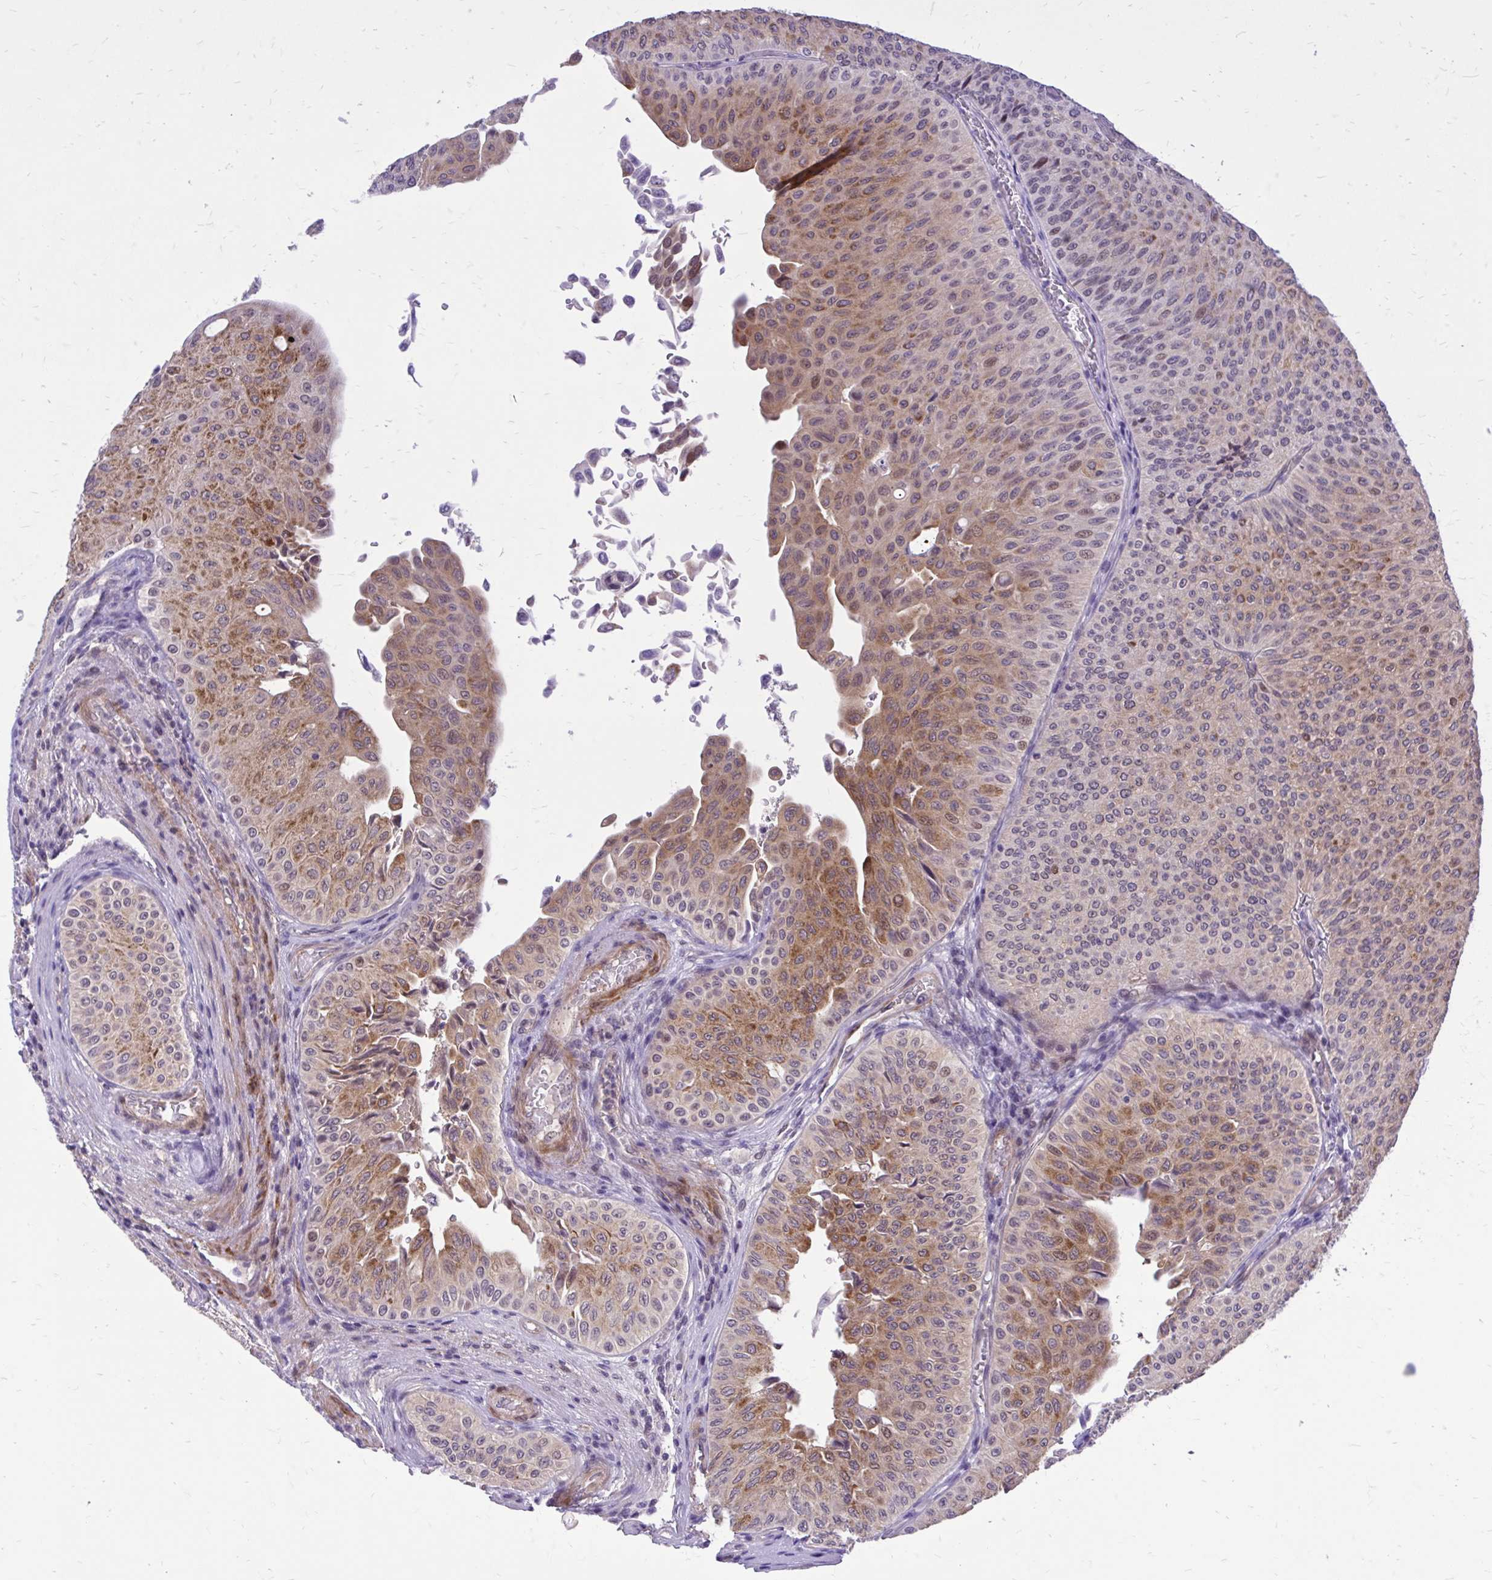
{"staining": {"intensity": "moderate", "quantity": "25%-75%", "location": "cytoplasmic/membranous"}, "tissue": "urothelial cancer", "cell_type": "Tumor cells", "image_type": "cancer", "snomed": [{"axis": "morphology", "description": "Urothelial carcinoma, NOS"}, {"axis": "topography", "description": "Urinary bladder"}], "caption": "This histopathology image displays urothelial cancer stained with immunohistochemistry (IHC) to label a protein in brown. The cytoplasmic/membranous of tumor cells show moderate positivity for the protein. Nuclei are counter-stained blue.", "gene": "ZBTB25", "patient": {"sex": "male", "age": 59}}